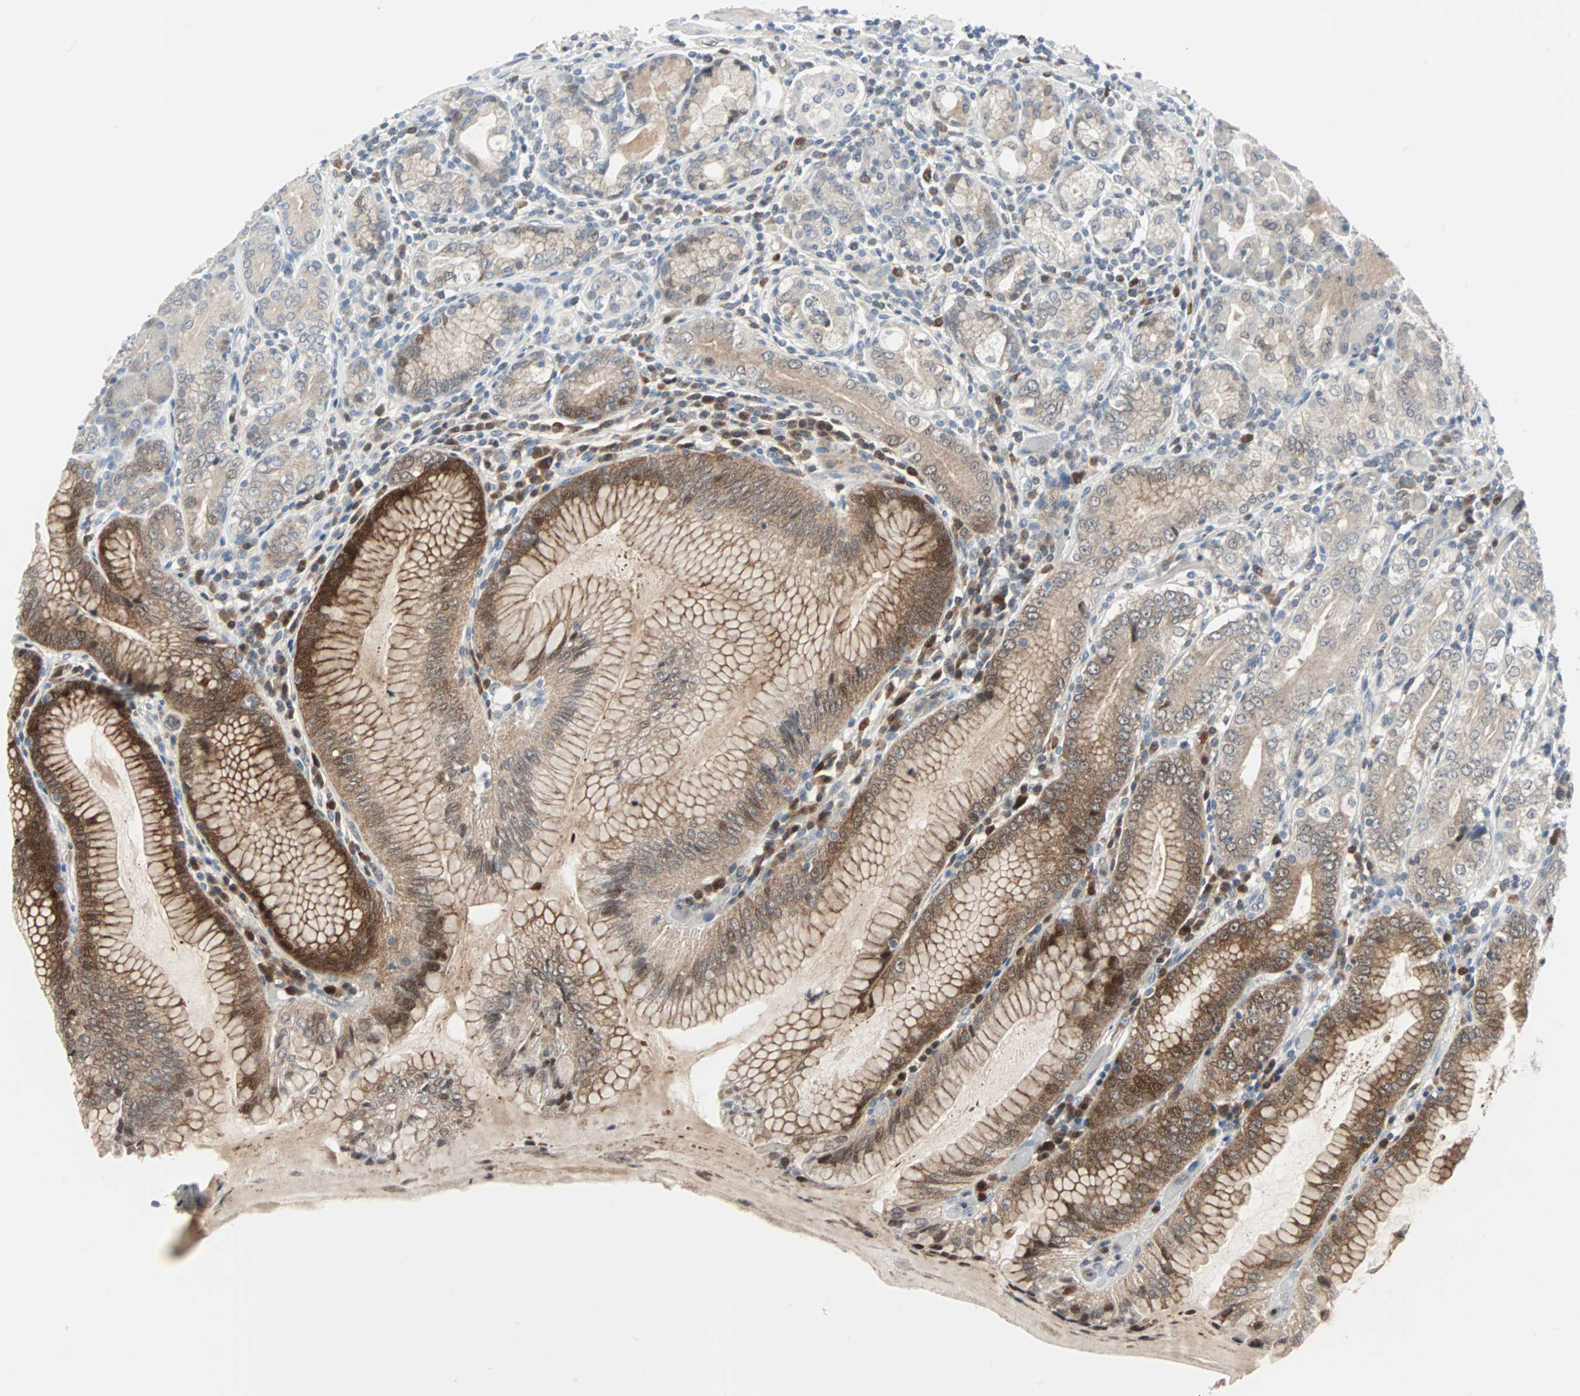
{"staining": {"intensity": "moderate", "quantity": "<25%", "location": "cytoplasmic/membranous"}, "tissue": "stomach", "cell_type": "Glandular cells", "image_type": "normal", "snomed": [{"axis": "morphology", "description": "Normal tissue, NOS"}, {"axis": "topography", "description": "Stomach, lower"}], "caption": "Benign stomach displays moderate cytoplasmic/membranous positivity in about <25% of glandular cells, visualized by immunohistochemistry. The protein of interest is shown in brown color, while the nuclei are stained blue.", "gene": "CASP3", "patient": {"sex": "female", "age": 76}}